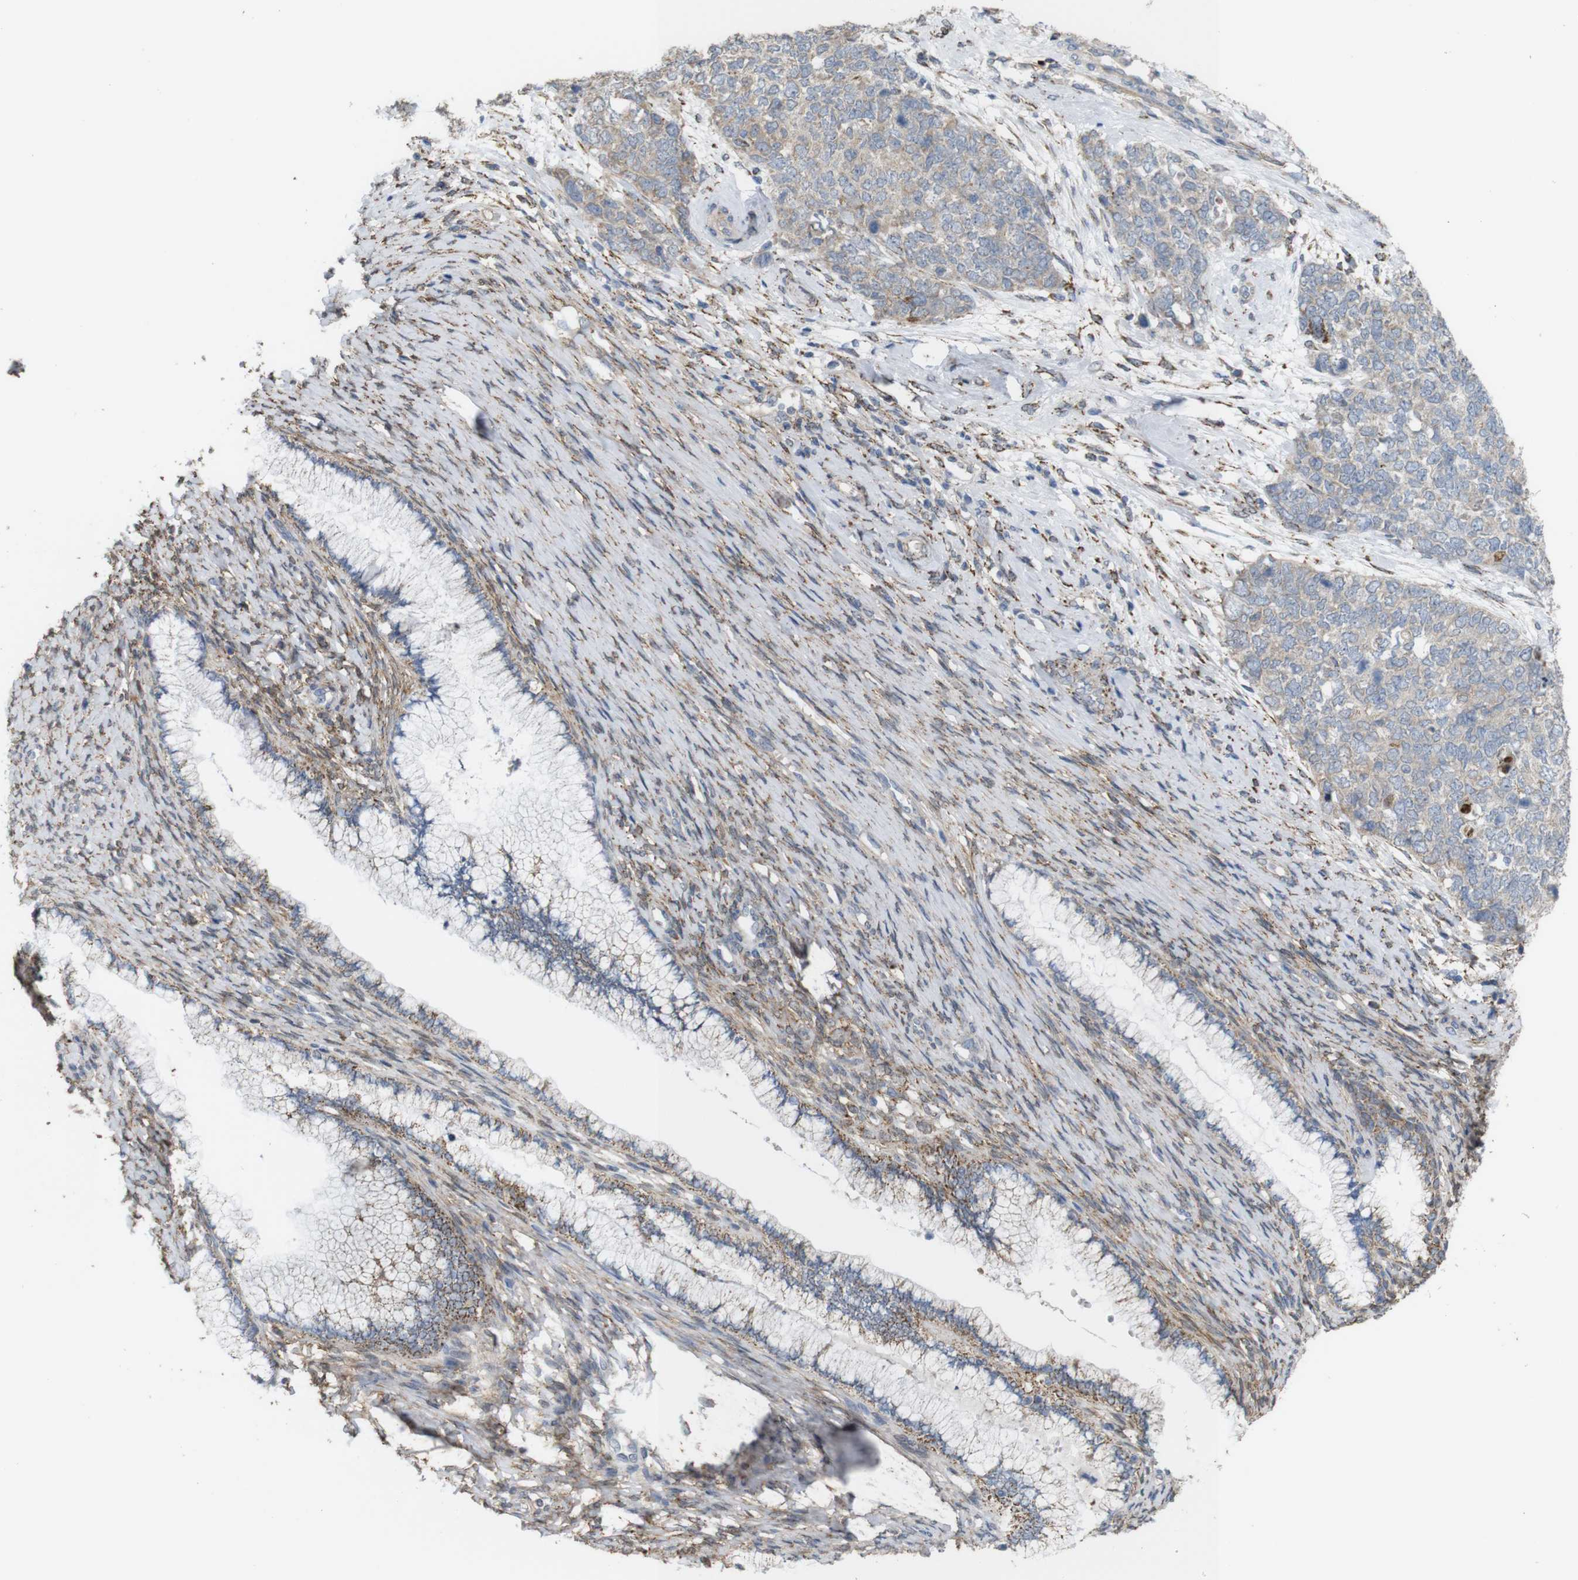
{"staining": {"intensity": "weak", "quantity": "25%-75%", "location": "cytoplasmic/membranous"}, "tissue": "cervical cancer", "cell_type": "Tumor cells", "image_type": "cancer", "snomed": [{"axis": "morphology", "description": "Squamous cell carcinoma, NOS"}, {"axis": "topography", "description": "Cervix"}], "caption": "Protein staining of cervical cancer (squamous cell carcinoma) tissue shows weak cytoplasmic/membranous staining in about 25%-75% of tumor cells.", "gene": "PTPRR", "patient": {"sex": "female", "age": 63}}